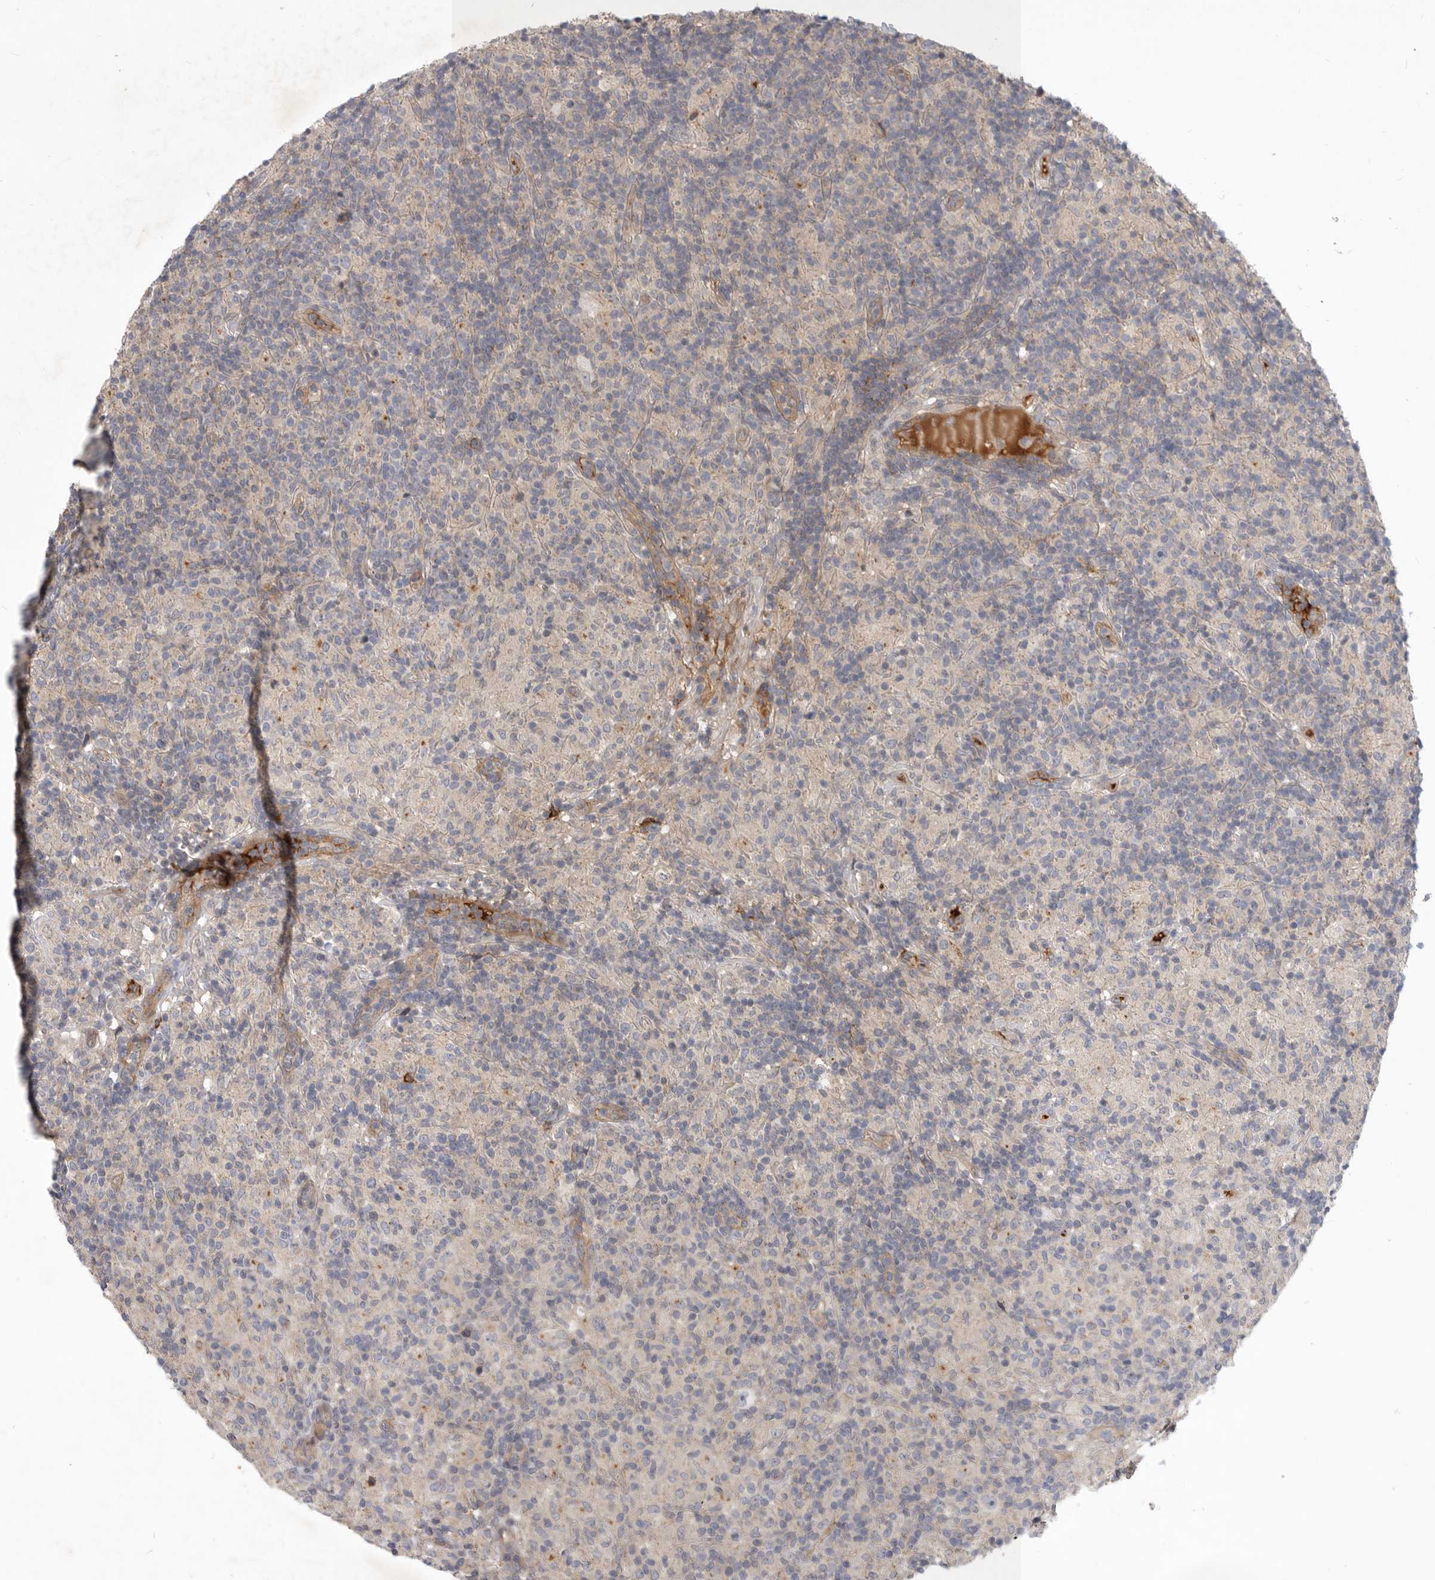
{"staining": {"intensity": "negative", "quantity": "none", "location": "none"}, "tissue": "lymphoma", "cell_type": "Tumor cells", "image_type": "cancer", "snomed": [{"axis": "morphology", "description": "Hodgkin's disease, NOS"}, {"axis": "topography", "description": "Lymph node"}], "caption": "Lymphoma stained for a protein using immunohistochemistry demonstrates no expression tumor cells.", "gene": "MLPH", "patient": {"sex": "male", "age": 70}}